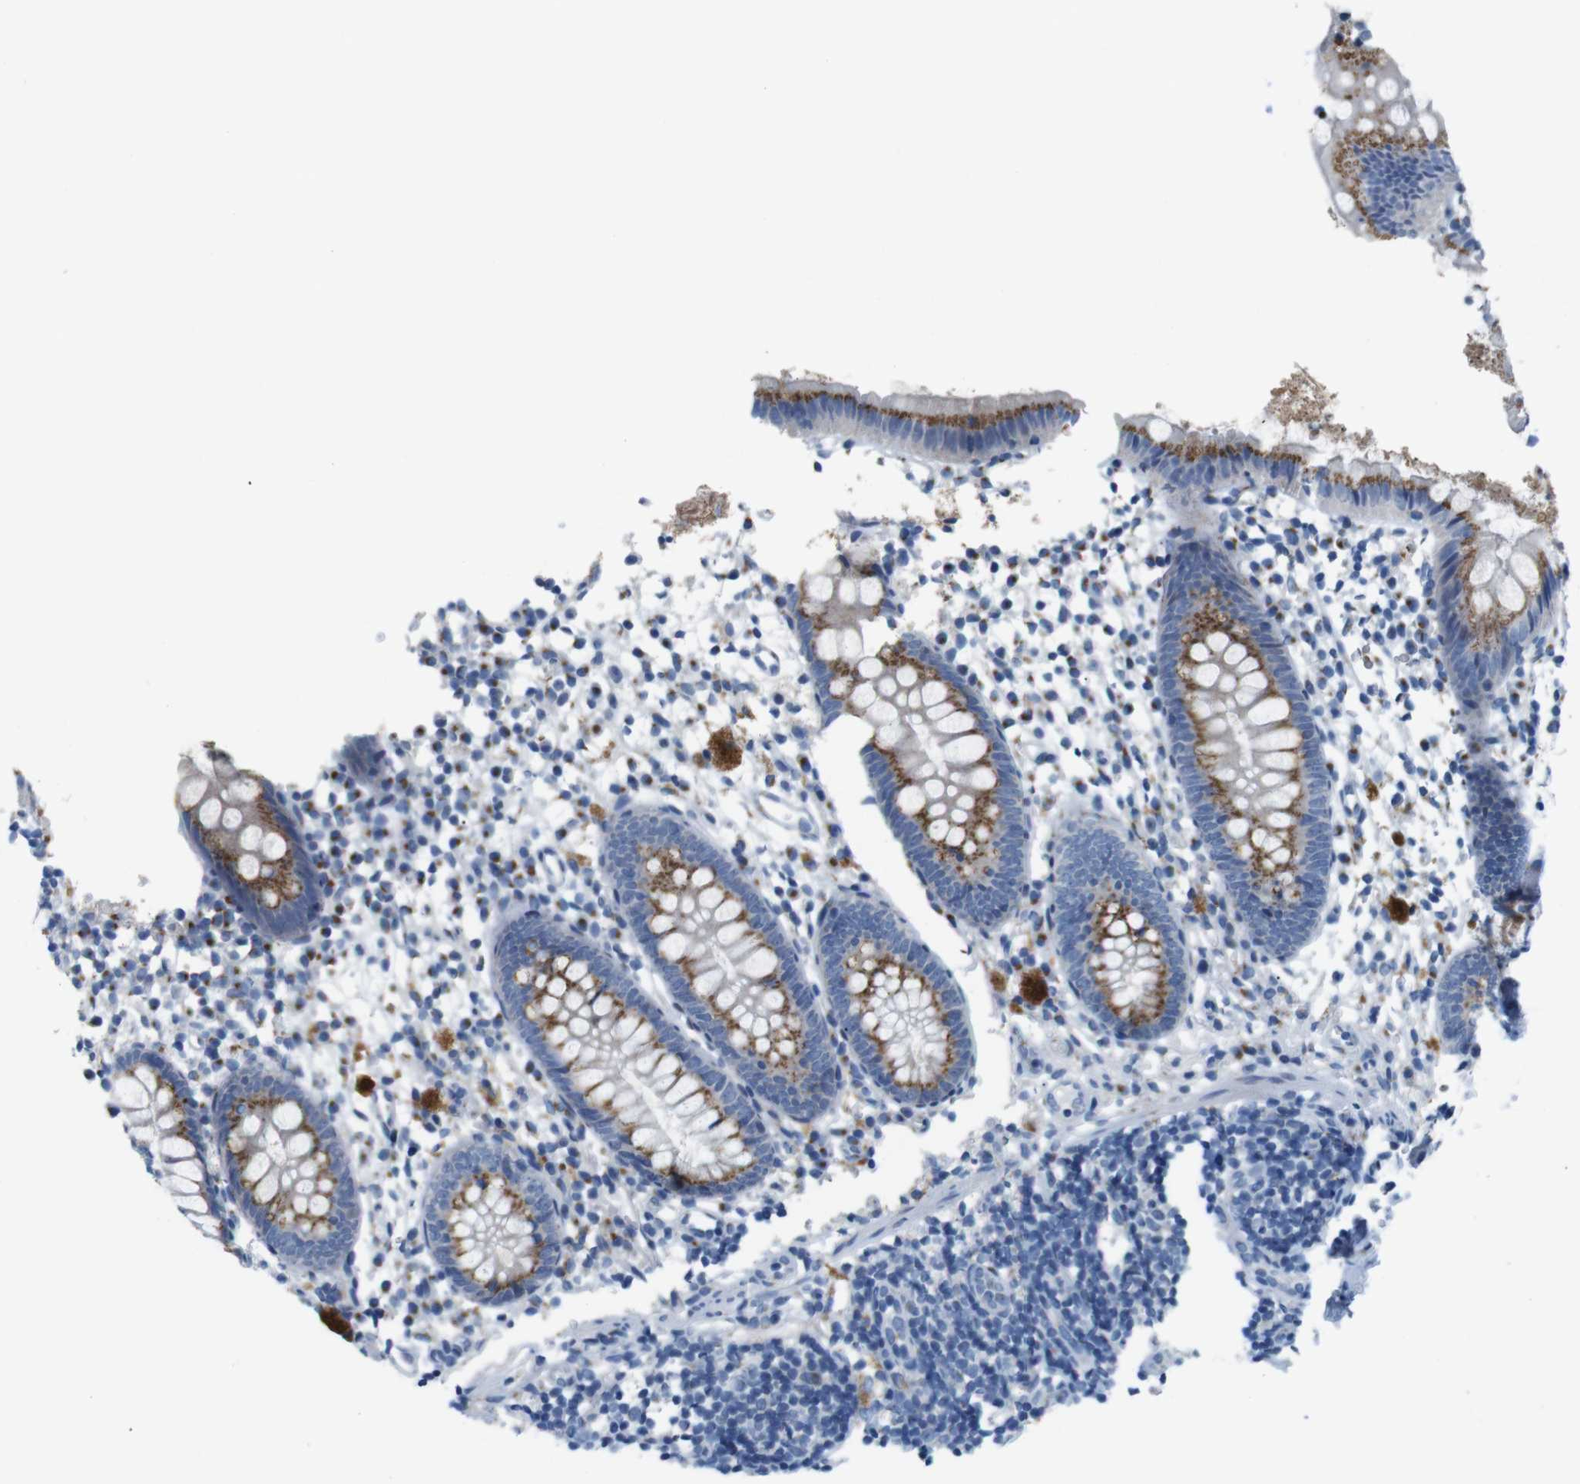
{"staining": {"intensity": "moderate", "quantity": ">75%", "location": "cytoplasmic/membranous"}, "tissue": "appendix", "cell_type": "Glandular cells", "image_type": "normal", "snomed": [{"axis": "morphology", "description": "Normal tissue, NOS"}, {"axis": "topography", "description": "Appendix"}], "caption": "Brown immunohistochemical staining in normal appendix reveals moderate cytoplasmic/membranous staining in about >75% of glandular cells.", "gene": "GOLGA2", "patient": {"sex": "female", "age": 20}}